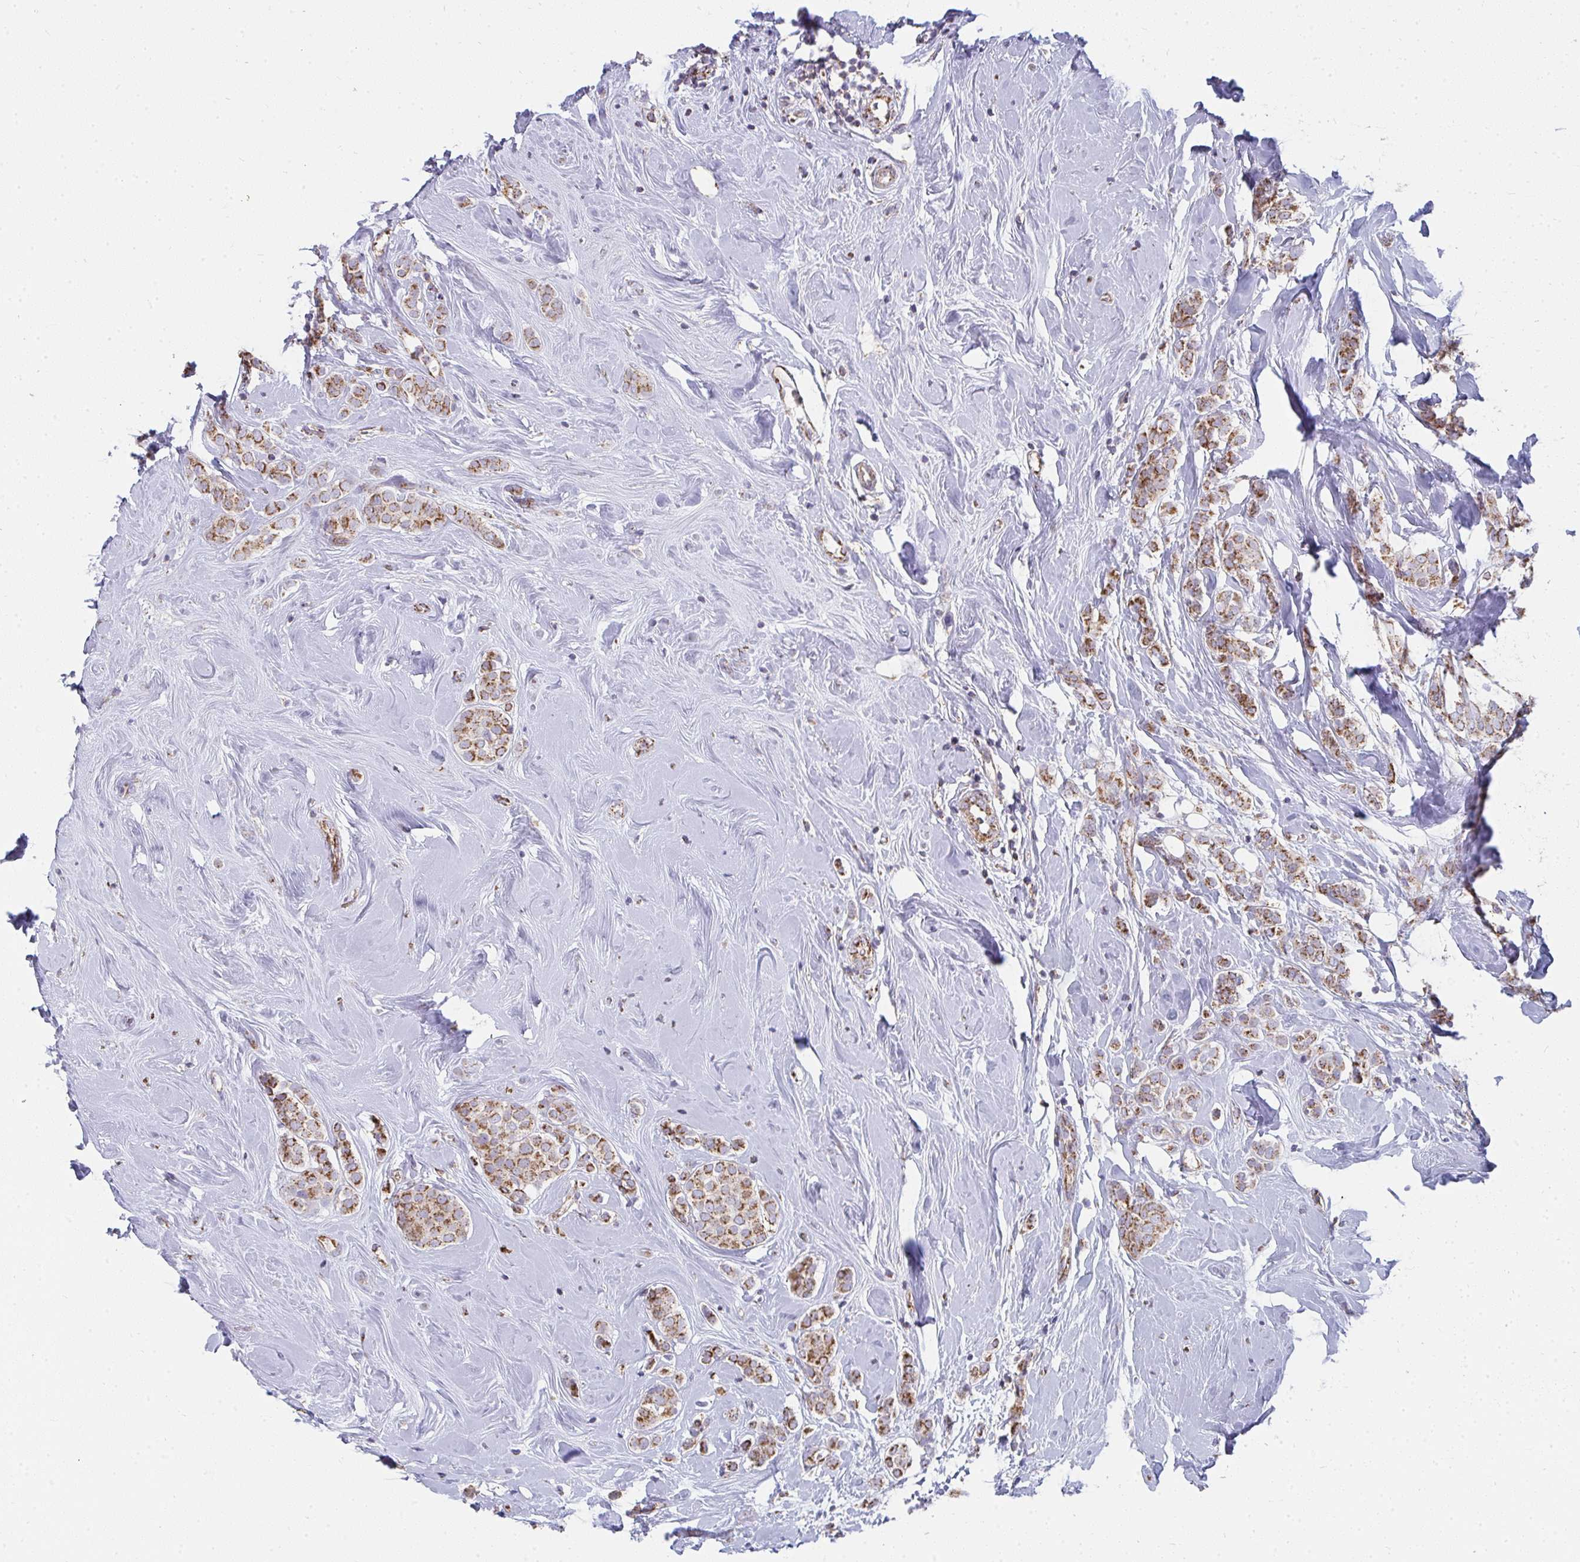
{"staining": {"intensity": "moderate", "quantity": ">75%", "location": "cytoplasmic/membranous"}, "tissue": "breast cancer", "cell_type": "Tumor cells", "image_type": "cancer", "snomed": [{"axis": "morphology", "description": "Lobular carcinoma"}, {"axis": "topography", "description": "Breast"}], "caption": "Brown immunohistochemical staining in human lobular carcinoma (breast) demonstrates moderate cytoplasmic/membranous staining in about >75% of tumor cells.", "gene": "FAHD1", "patient": {"sex": "female", "age": 49}}